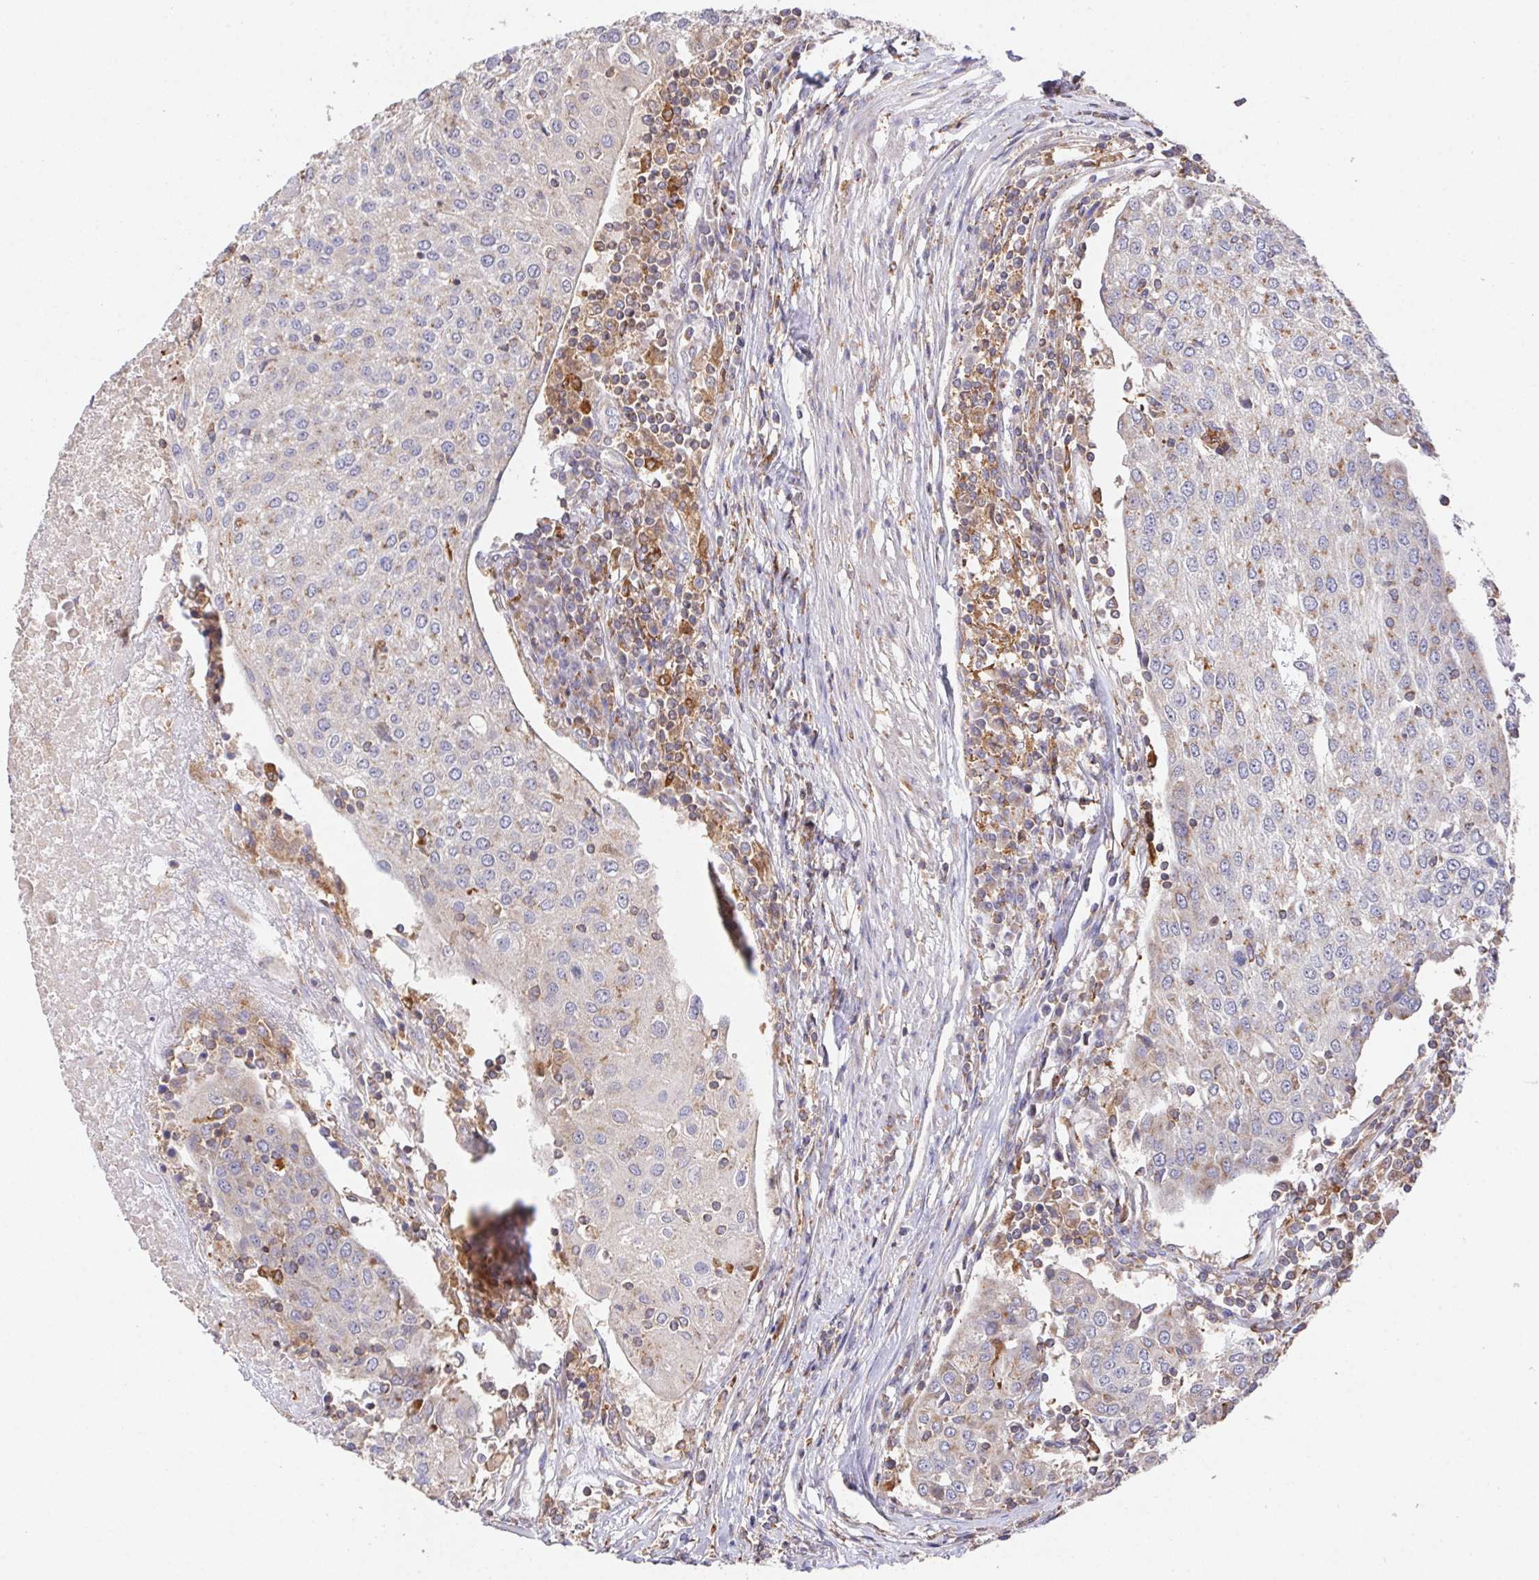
{"staining": {"intensity": "weak", "quantity": "<25%", "location": "cytoplasmic/membranous"}, "tissue": "urothelial cancer", "cell_type": "Tumor cells", "image_type": "cancer", "snomed": [{"axis": "morphology", "description": "Urothelial carcinoma, High grade"}, {"axis": "topography", "description": "Urinary bladder"}], "caption": "Urothelial cancer was stained to show a protein in brown. There is no significant positivity in tumor cells. The staining is performed using DAB brown chromogen with nuclei counter-stained in using hematoxylin.", "gene": "FAM241A", "patient": {"sex": "female", "age": 85}}